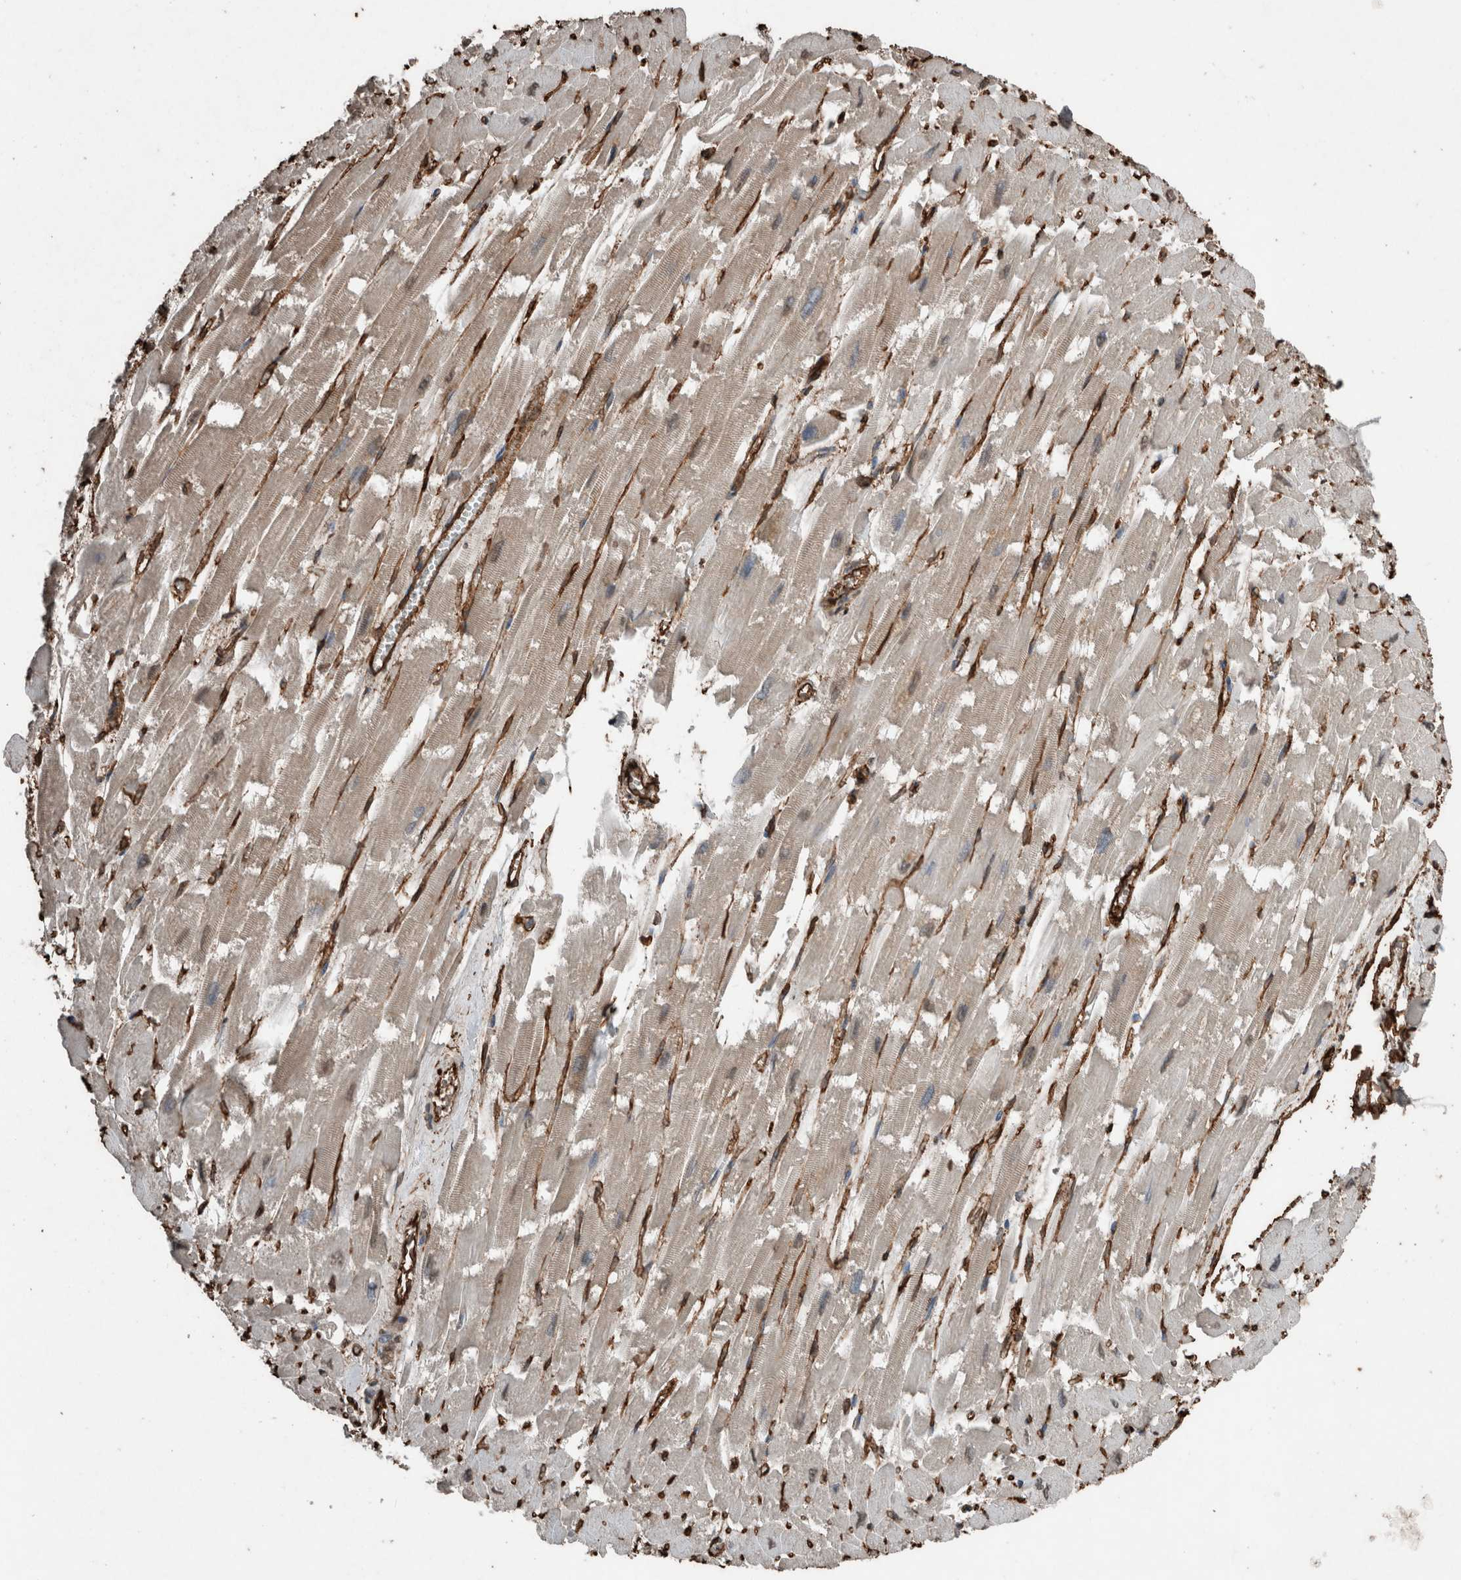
{"staining": {"intensity": "weak", "quantity": "25%-75%", "location": "cytoplasmic/membranous"}, "tissue": "heart muscle", "cell_type": "Cardiomyocytes", "image_type": "normal", "snomed": [{"axis": "morphology", "description": "Normal tissue, NOS"}, {"axis": "topography", "description": "Heart"}], "caption": "IHC (DAB (3,3'-diaminobenzidine)) staining of unremarkable human heart muscle exhibits weak cytoplasmic/membranous protein expression in approximately 25%-75% of cardiomyocytes.", "gene": "S100A10", "patient": {"sex": "male", "age": 54}}